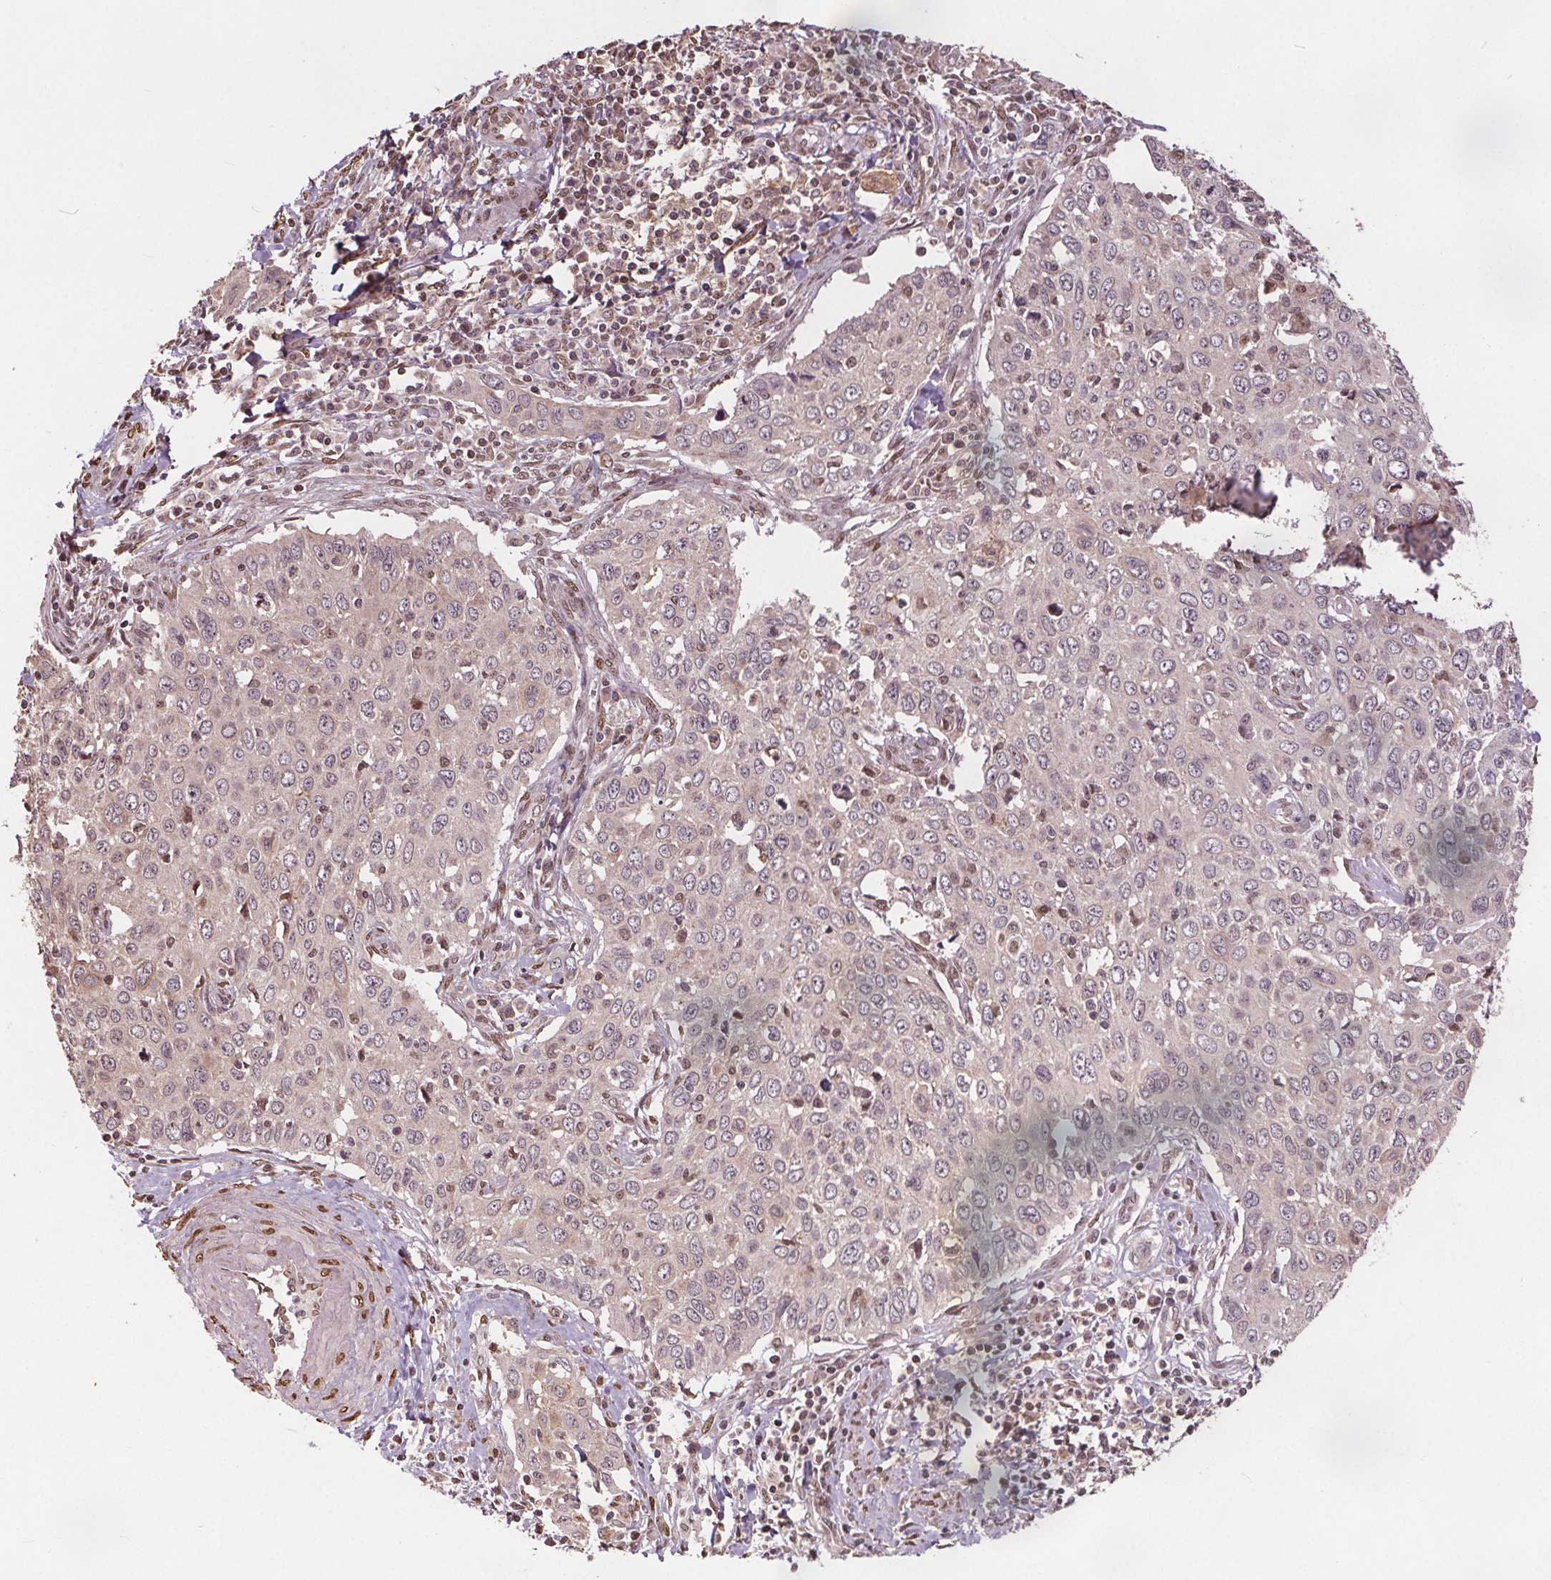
{"staining": {"intensity": "moderate", "quantity": "<25%", "location": "nuclear"}, "tissue": "cervical cancer", "cell_type": "Tumor cells", "image_type": "cancer", "snomed": [{"axis": "morphology", "description": "Squamous cell carcinoma, NOS"}, {"axis": "topography", "description": "Cervix"}], "caption": "This photomicrograph shows squamous cell carcinoma (cervical) stained with IHC to label a protein in brown. The nuclear of tumor cells show moderate positivity for the protein. Nuclei are counter-stained blue.", "gene": "HIF1AN", "patient": {"sex": "female", "age": 38}}